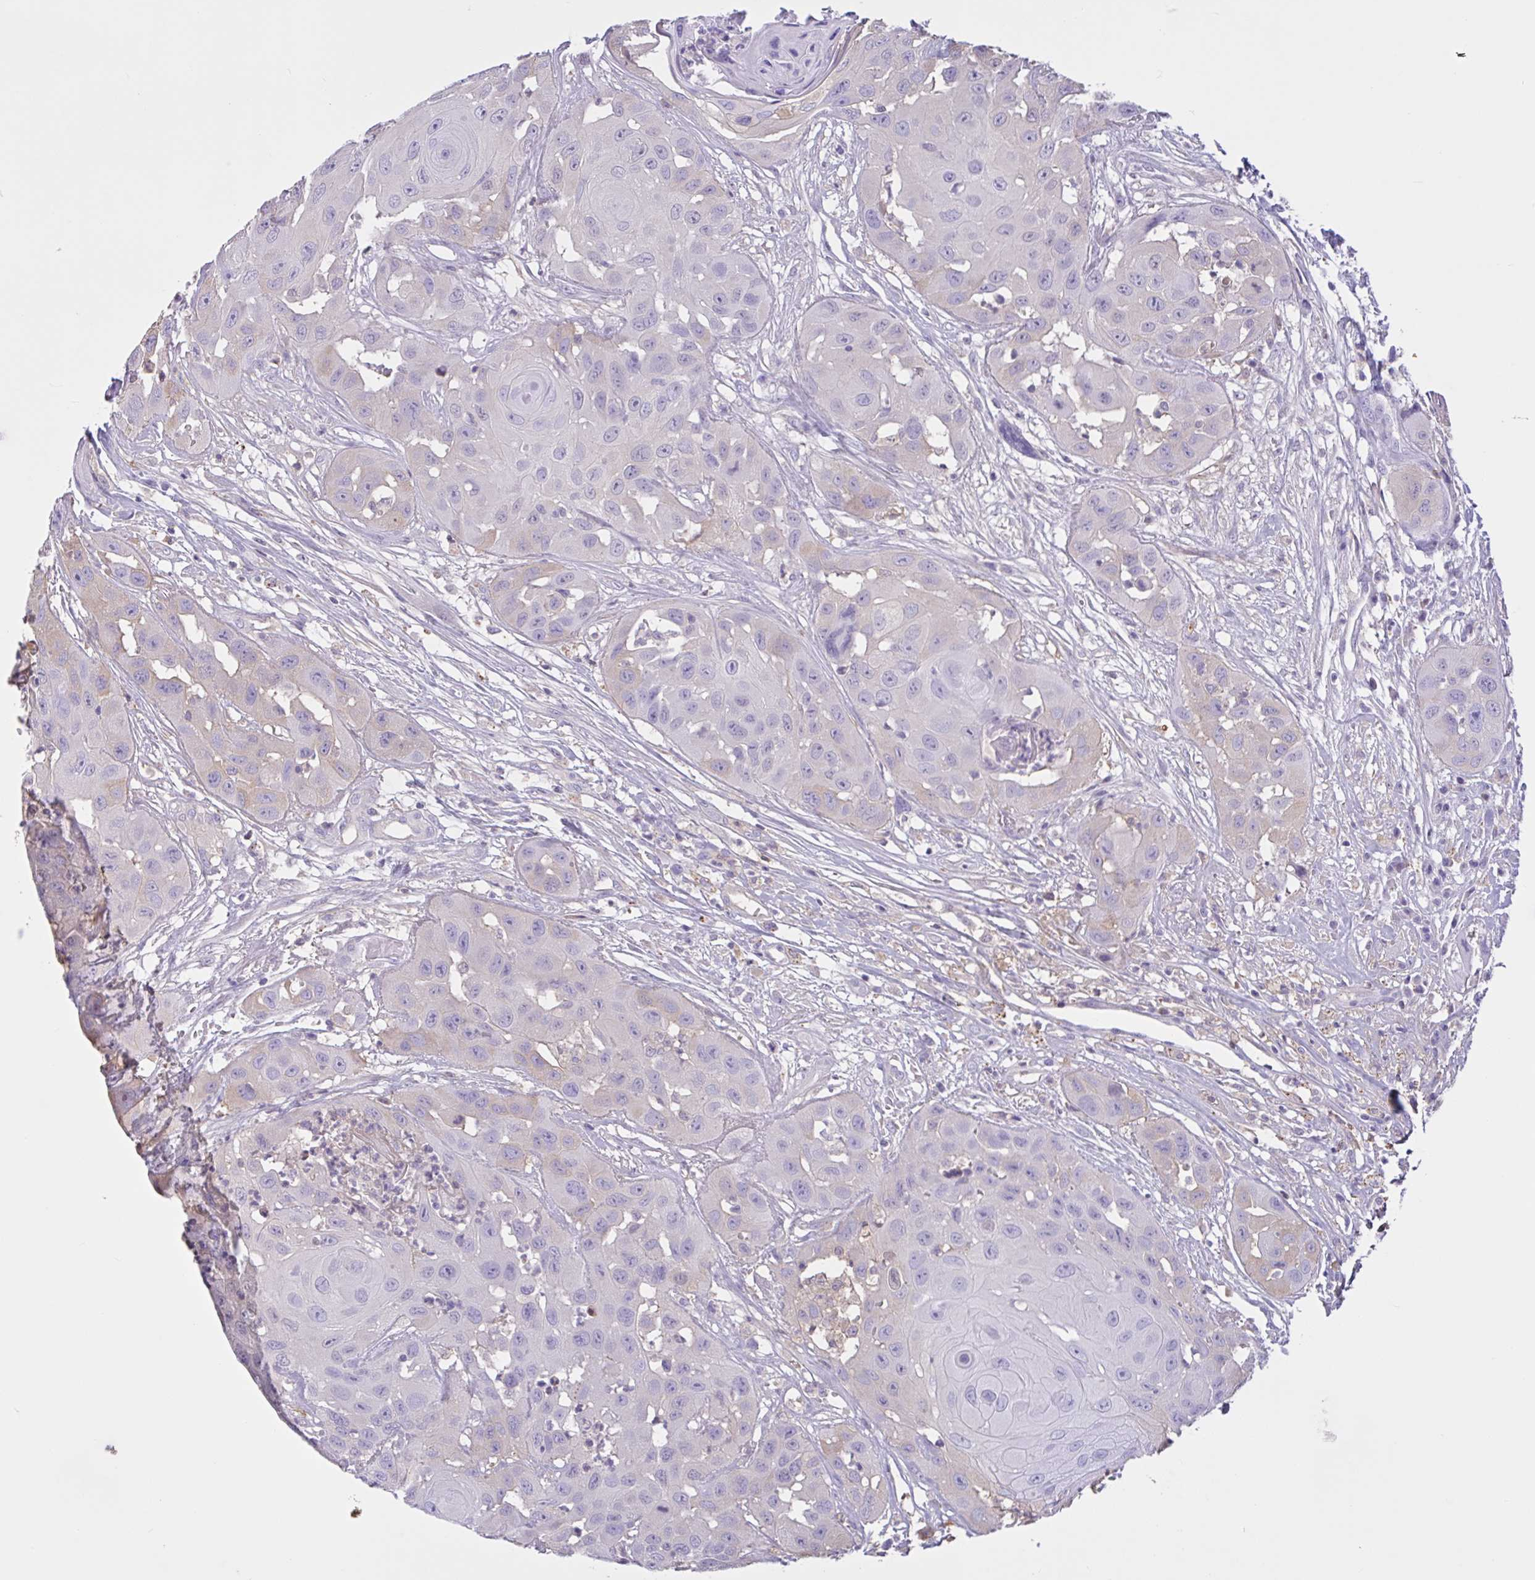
{"staining": {"intensity": "weak", "quantity": "<25%", "location": "cytoplasmic/membranous"}, "tissue": "head and neck cancer", "cell_type": "Tumor cells", "image_type": "cancer", "snomed": [{"axis": "morphology", "description": "Squamous cell carcinoma, NOS"}, {"axis": "topography", "description": "Head-Neck"}], "caption": "Immunohistochemistry of head and neck cancer reveals no positivity in tumor cells. The staining was performed using DAB to visualize the protein expression in brown, while the nuclei were stained in blue with hematoxylin (Magnification: 20x).", "gene": "LARGE2", "patient": {"sex": "male", "age": 83}}